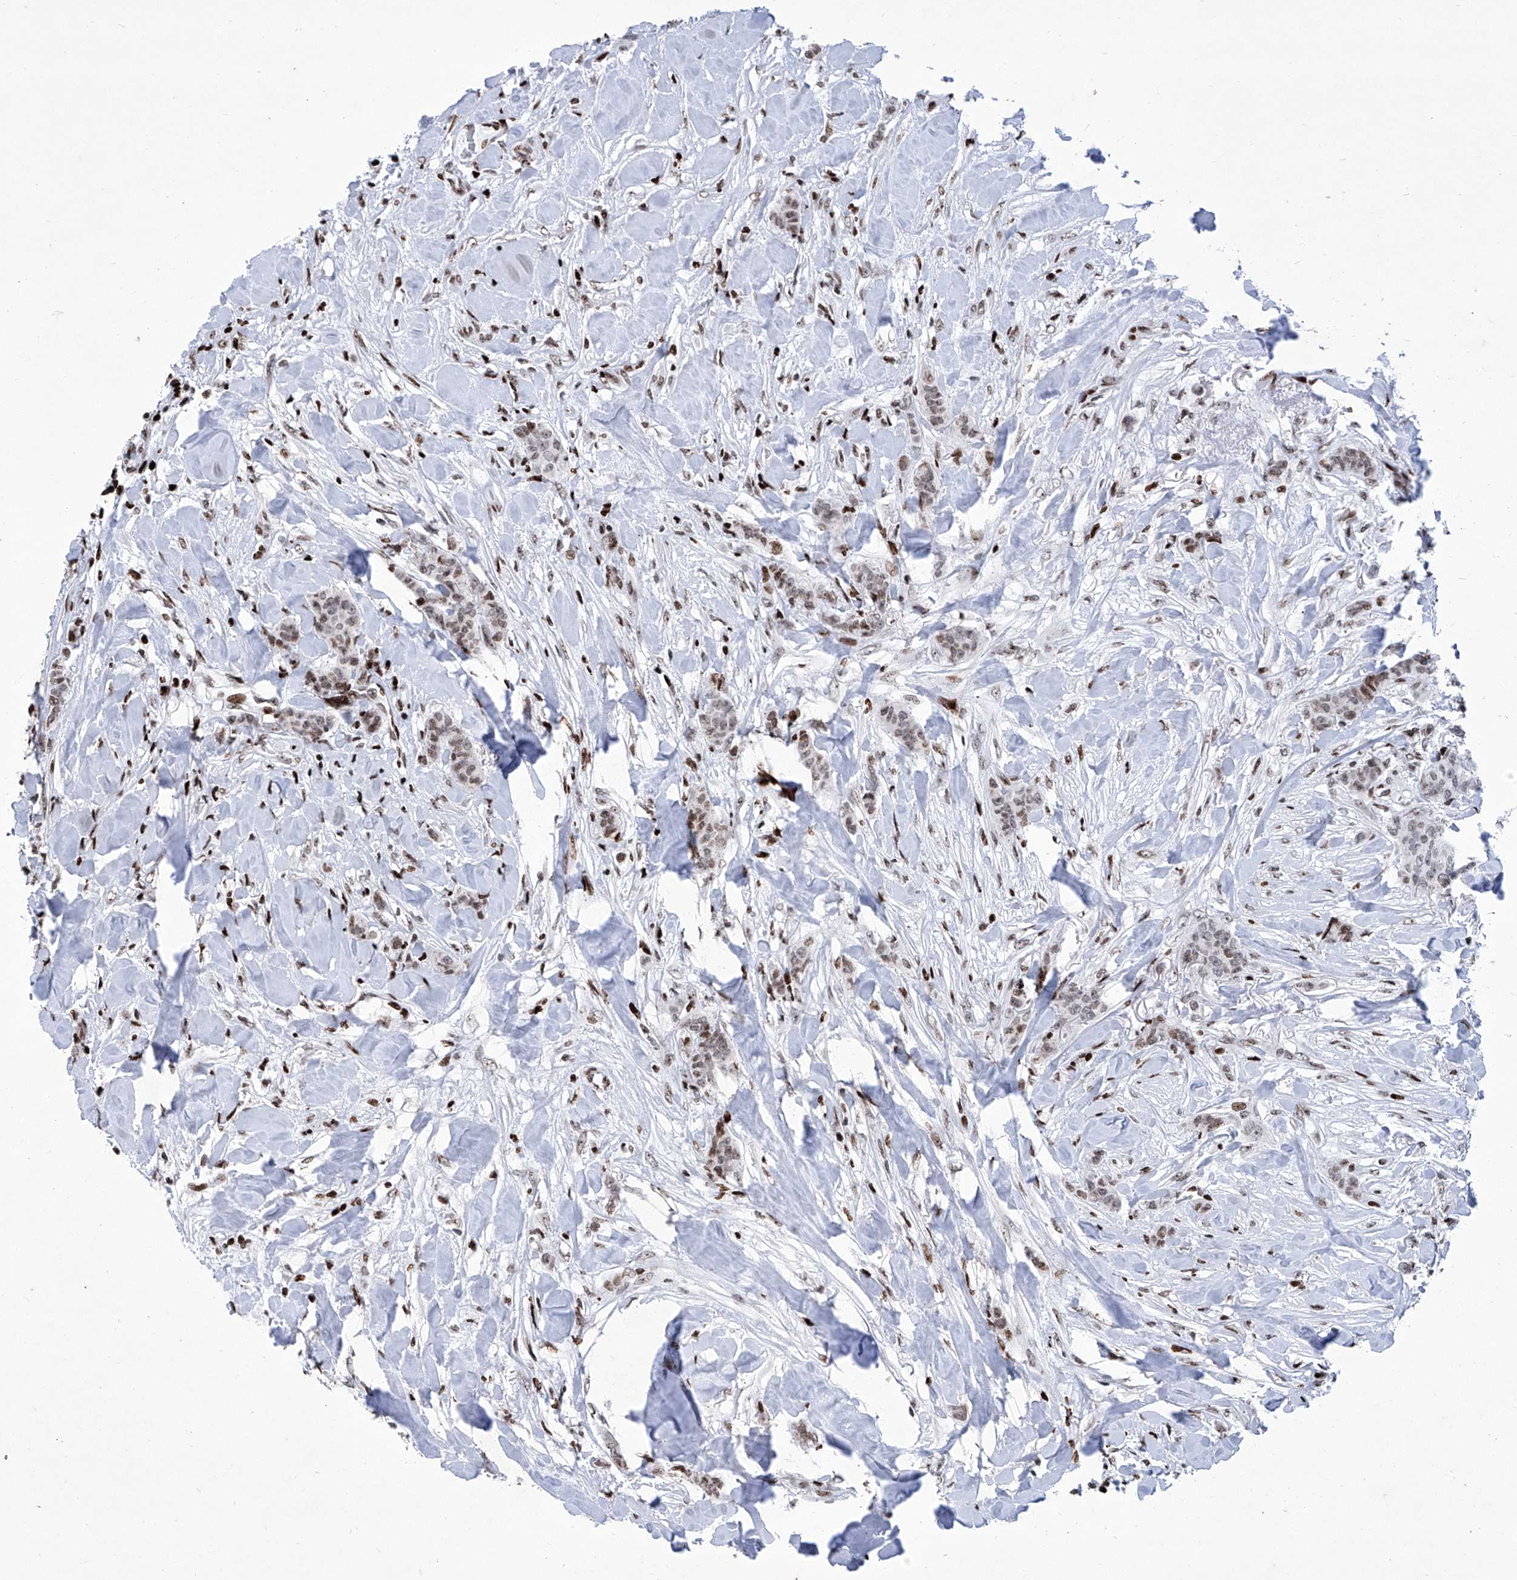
{"staining": {"intensity": "moderate", "quantity": ">75%", "location": "nuclear"}, "tissue": "breast cancer", "cell_type": "Tumor cells", "image_type": "cancer", "snomed": [{"axis": "morphology", "description": "Duct carcinoma"}, {"axis": "topography", "description": "Breast"}], "caption": "Immunohistochemical staining of breast invasive ductal carcinoma exhibits medium levels of moderate nuclear positivity in about >75% of tumor cells.", "gene": "HEY2", "patient": {"sex": "female", "age": 40}}